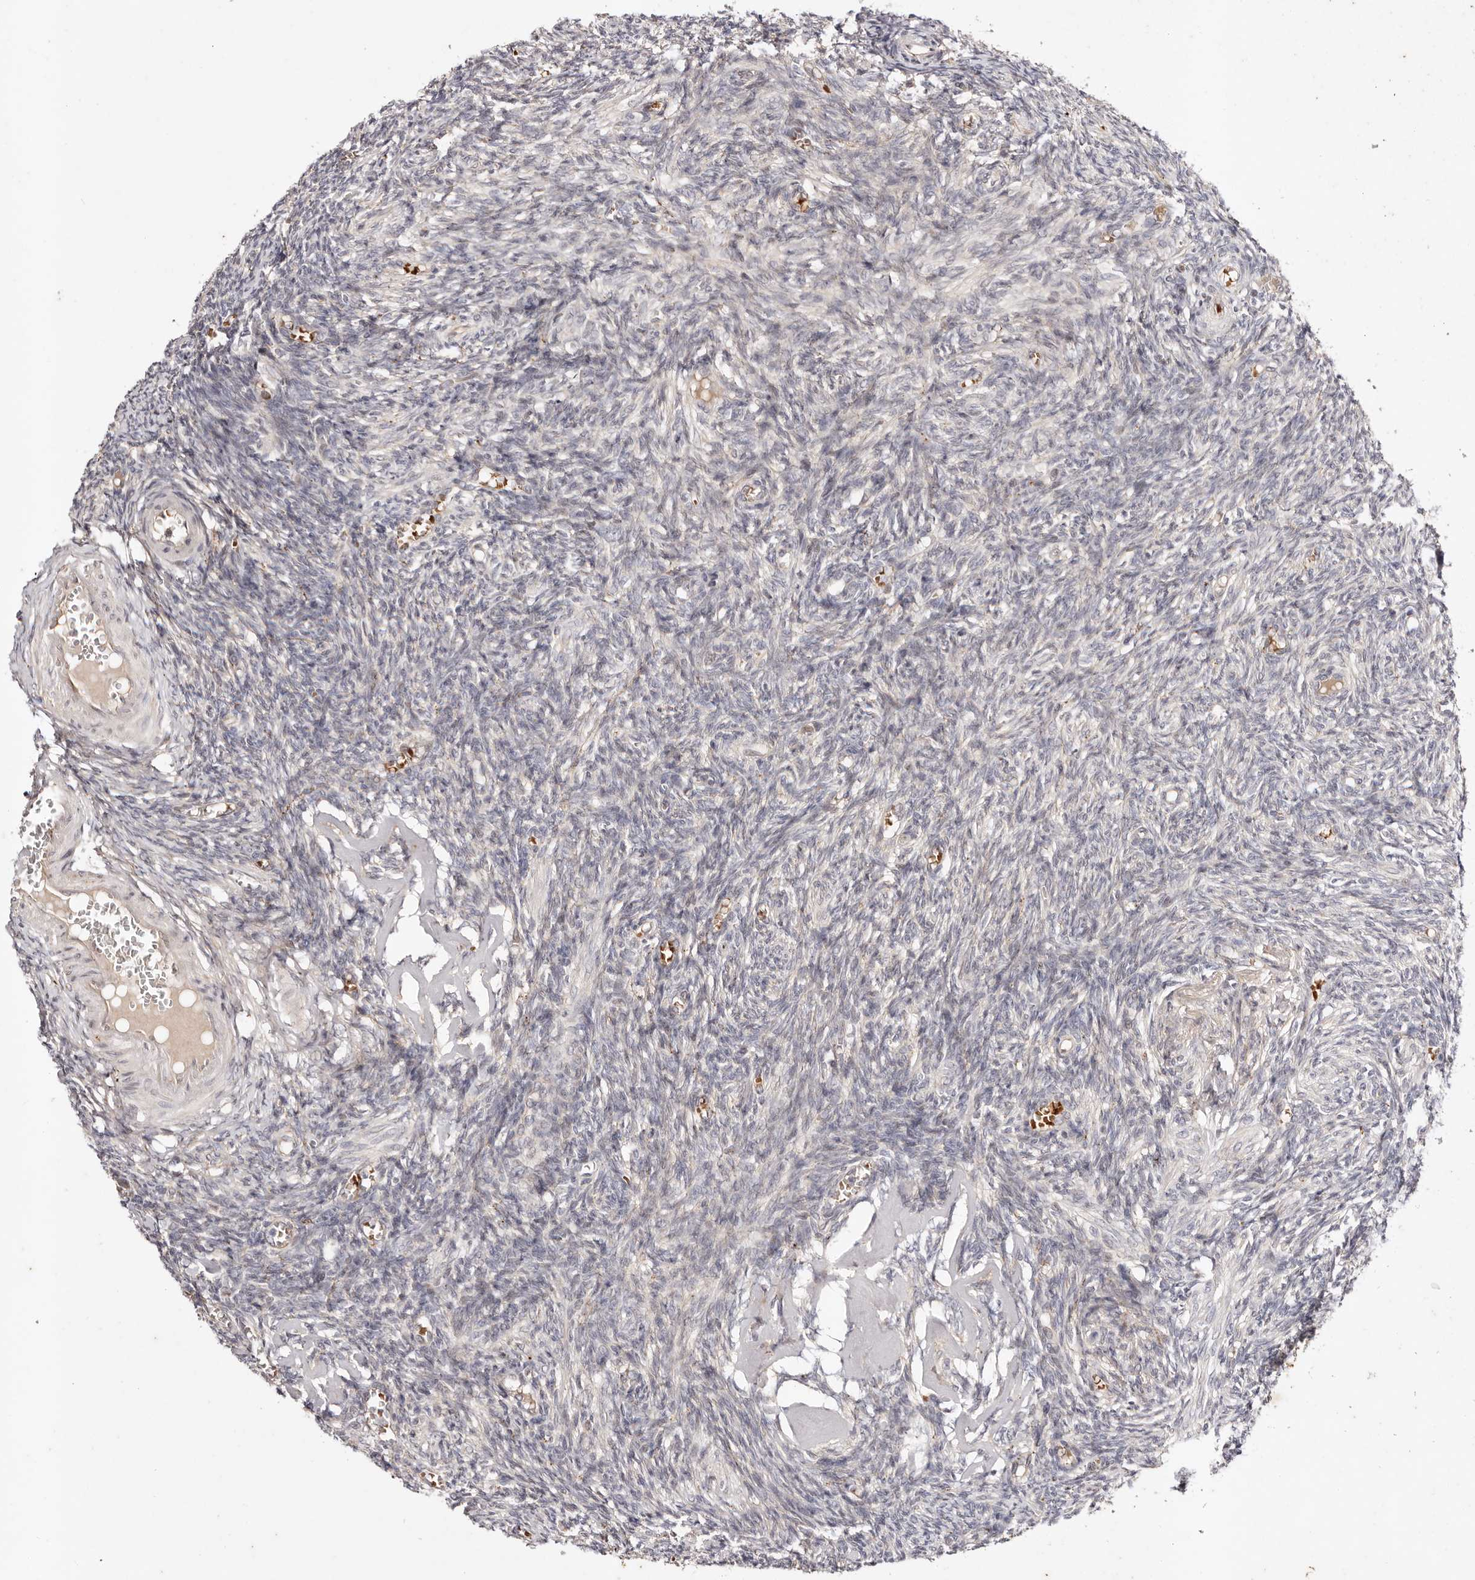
{"staining": {"intensity": "negative", "quantity": "none", "location": "none"}, "tissue": "ovary", "cell_type": "Ovarian stroma cells", "image_type": "normal", "snomed": [{"axis": "morphology", "description": "Normal tissue, NOS"}, {"axis": "topography", "description": "Ovary"}], "caption": "IHC of unremarkable ovary displays no positivity in ovarian stroma cells.", "gene": "WRN", "patient": {"sex": "female", "age": 27}}